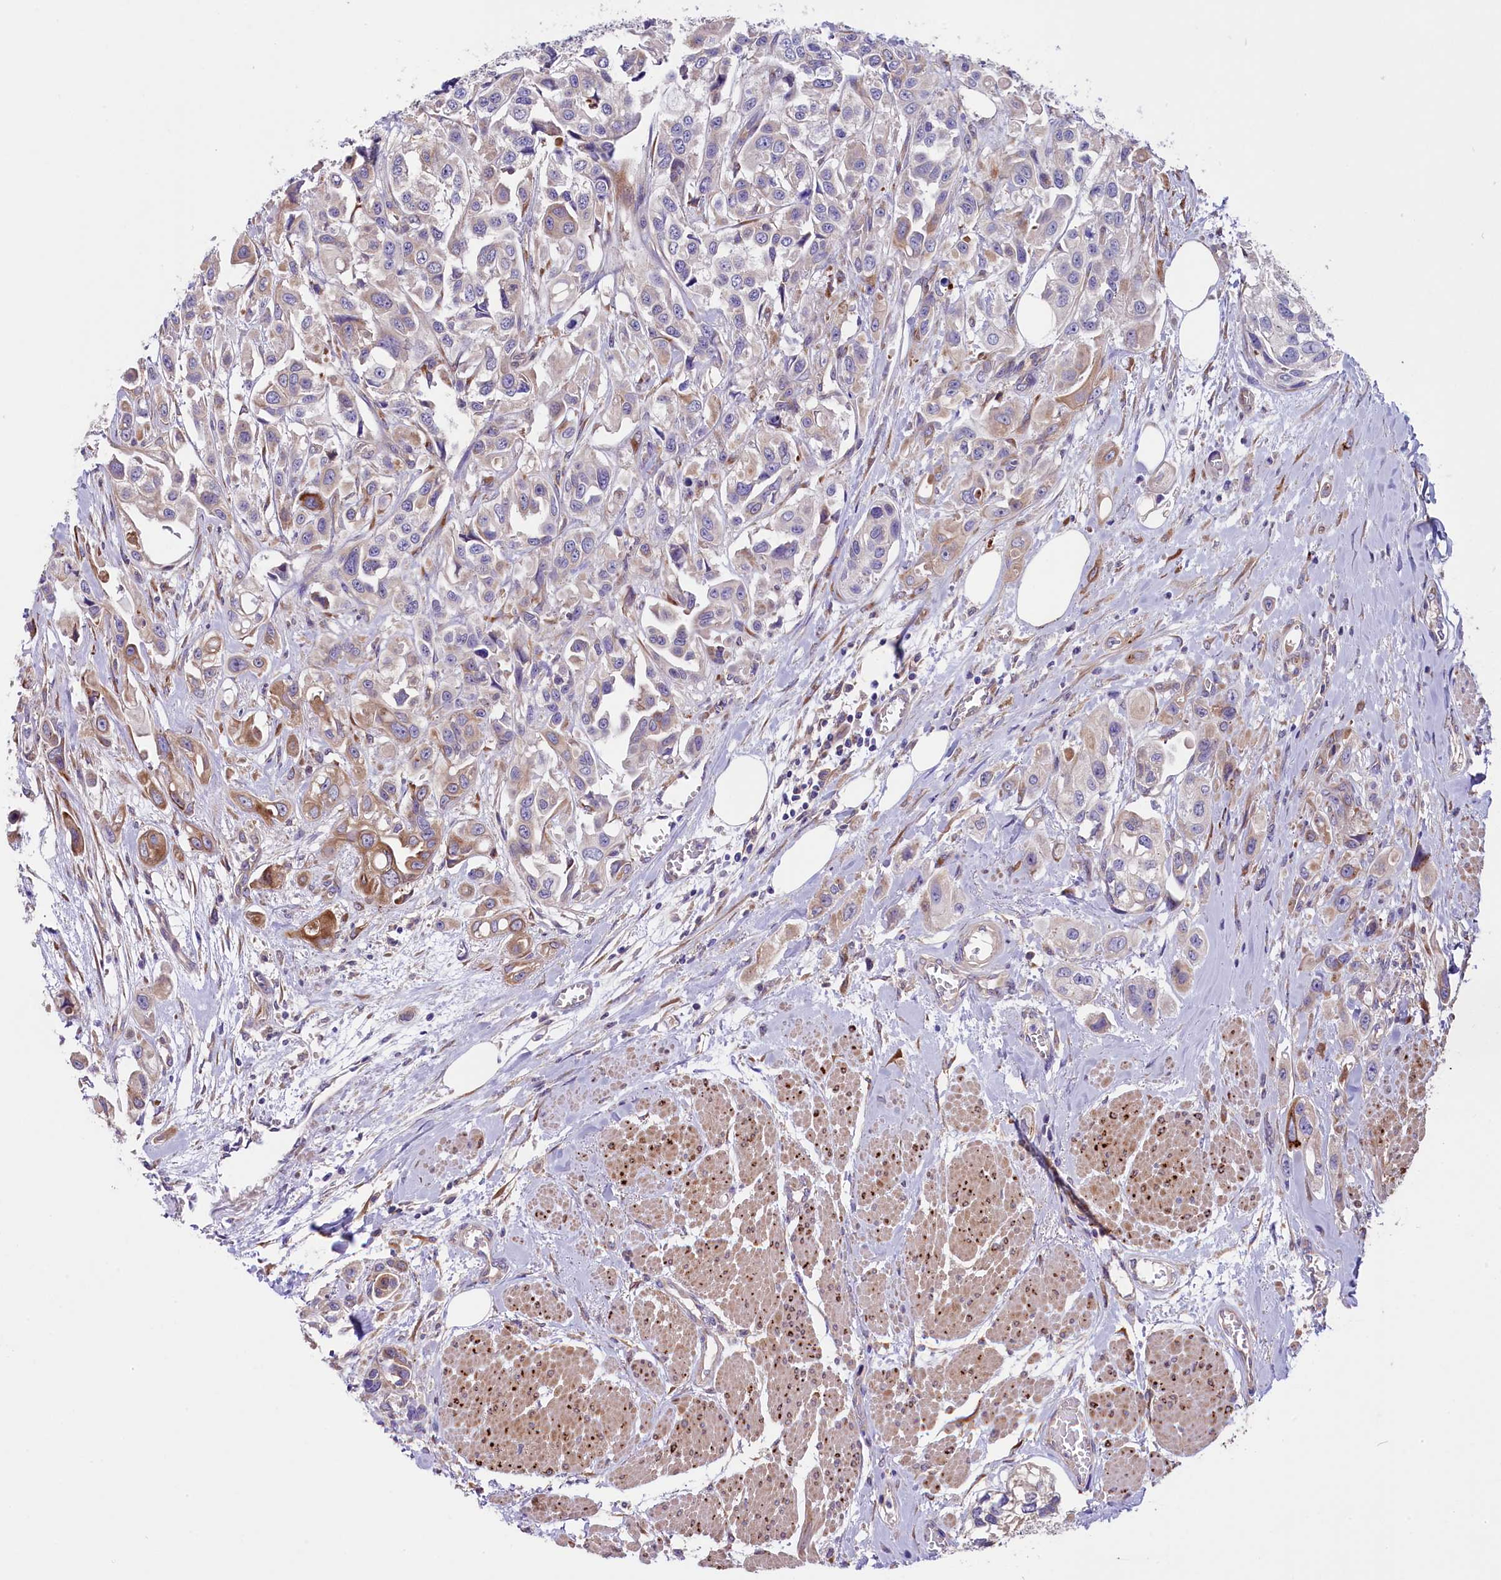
{"staining": {"intensity": "moderate", "quantity": "<25%", "location": "cytoplasmic/membranous"}, "tissue": "urothelial cancer", "cell_type": "Tumor cells", "image_type": "cancer", "snomed": [{"axis": "morphology", "description": "Urothelial carcinoma, High grade"}, {"axis": "topography", "description": "Urinary bladder"}], "caption": "This is an image of IHC staining of urothelial carcinoma (high-grade), which shows moderate positivity in the cytoplasmic/membranous of tumor cells.", "gene": "GPR108", "patient": {"sex": "male", "age": 67}}